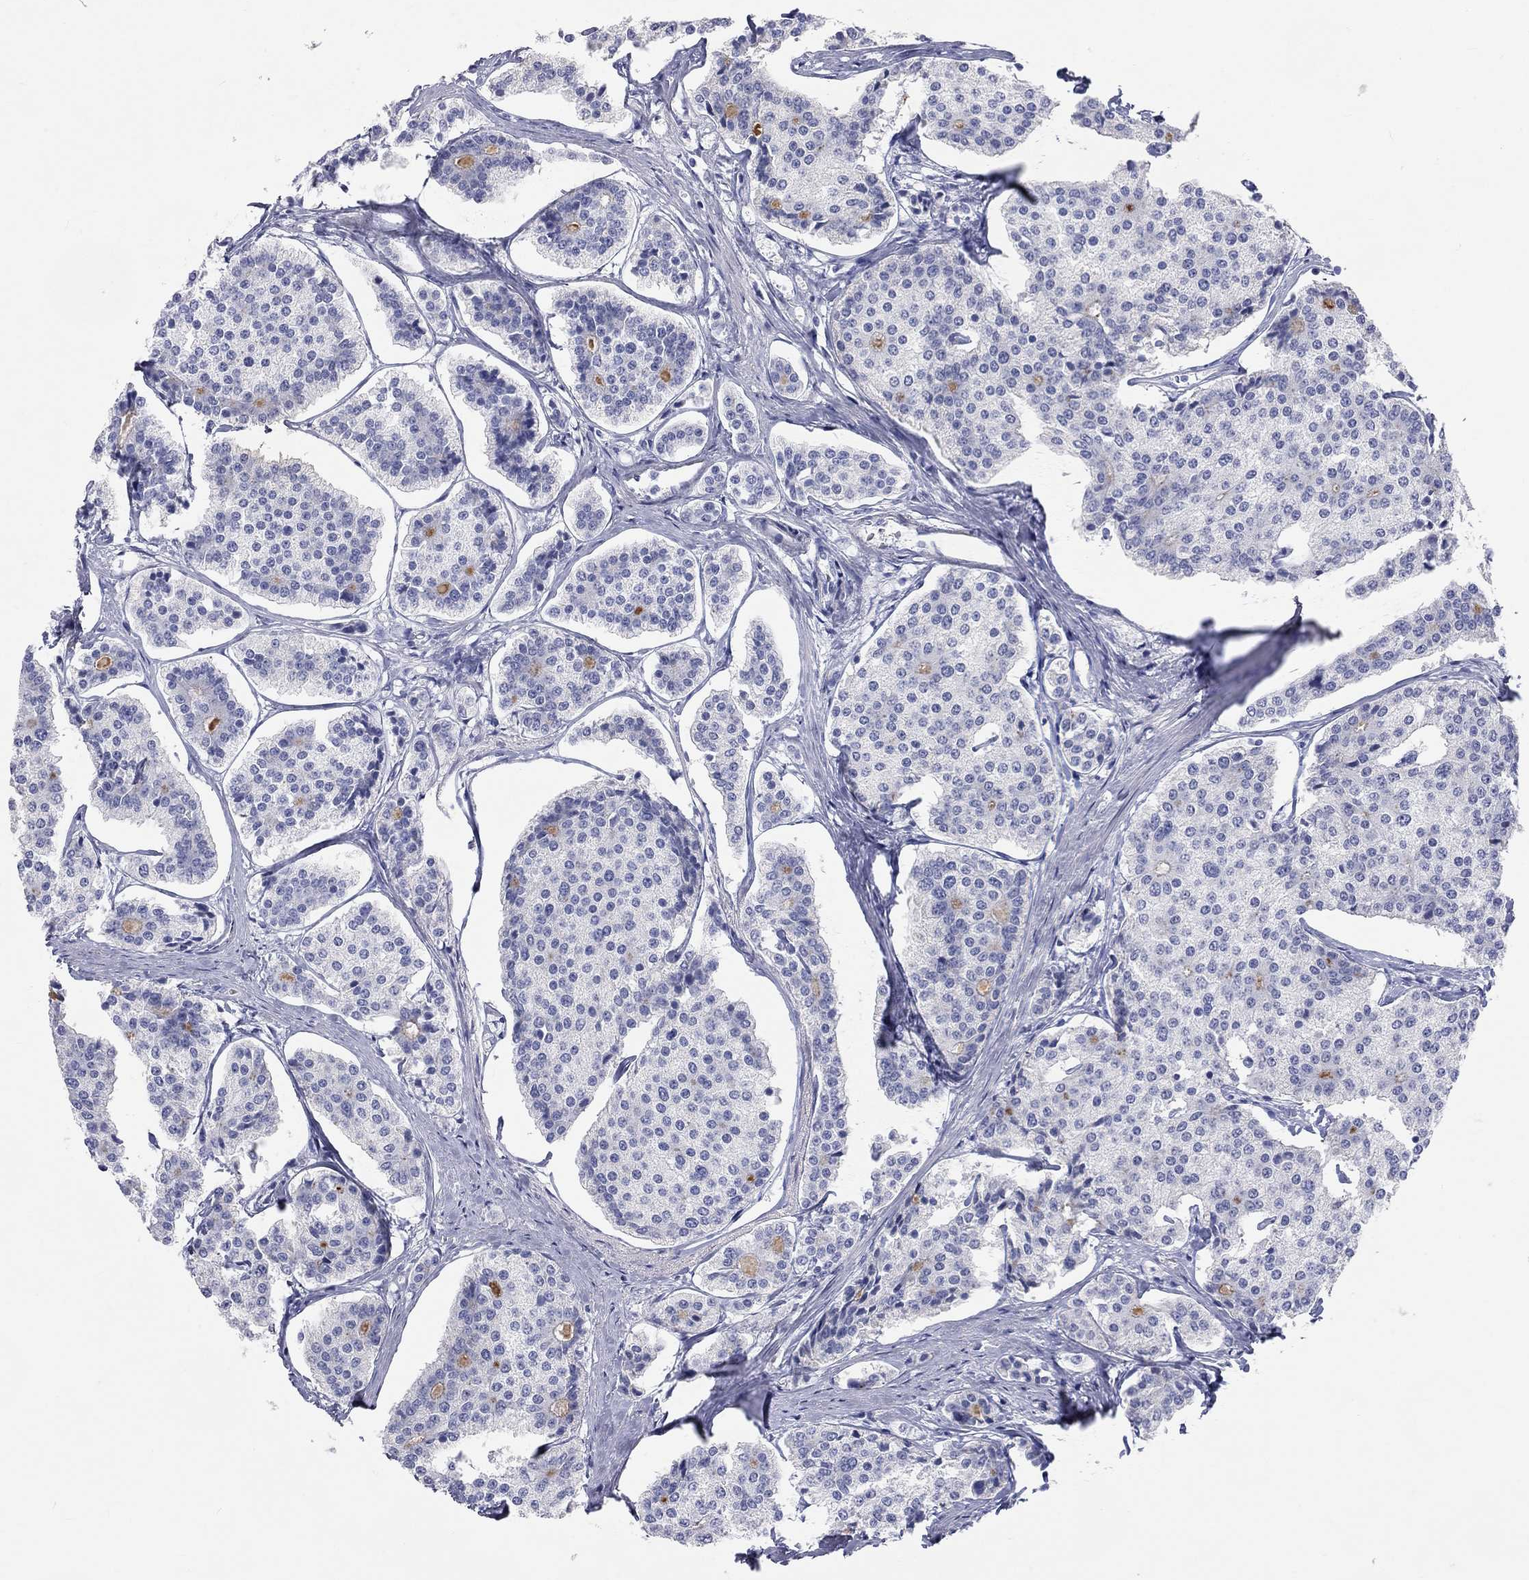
{"staining": {"intensity": "negative", "quantity": "none", "location": "none"}, "tissue": "carcinoid", "cell_type": "Tumor cells", "image_type": "cancer", "snomed": [{"axis": "morphology", "description": "Carcinoid, malignant, NOS"}, {"axis": "topography", "description": "Small intestine"}], "caption": "DAB (3,3'-diaminobenzidine) immunohistochemical staining of carcinoid demonstrates no significant positivity in tumor cells.", "gene": "PCDHGC5", "patient": {"sex": "female", "age": 65}}